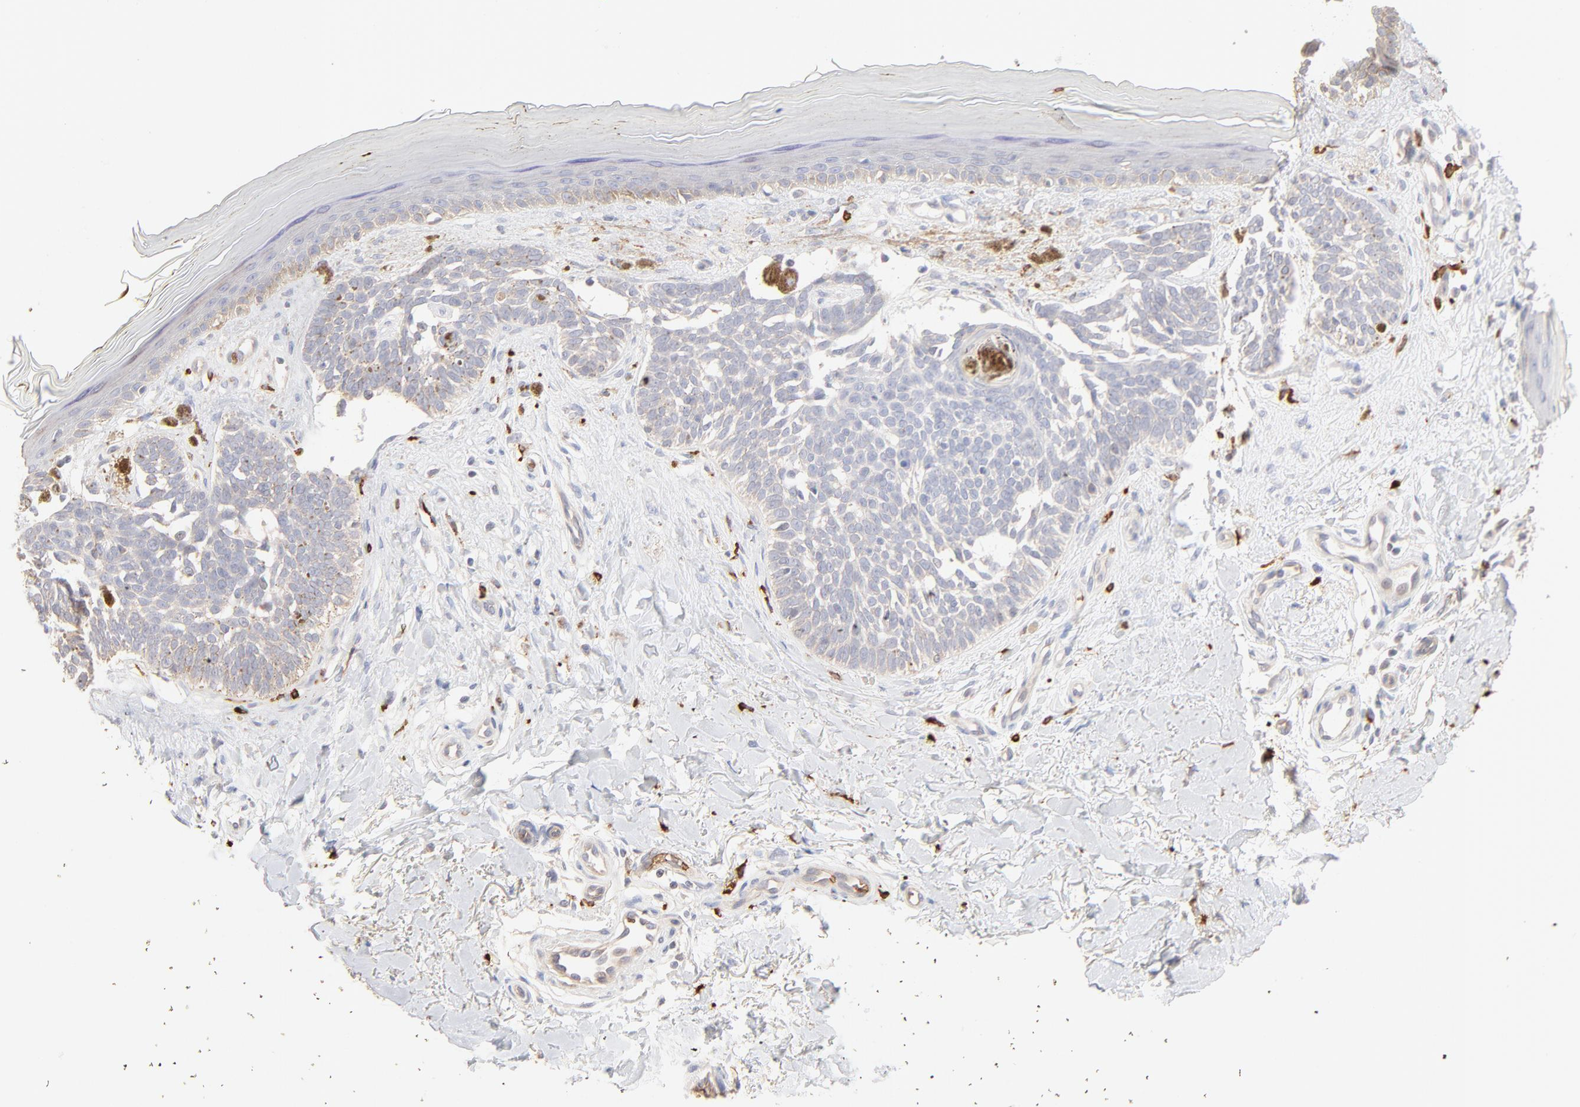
{"staining": {"intensity": "negative", "quantity": "none", "location": "none"}, "tissue": "skin cancer", "cell_type": "Tumor cells", "image_type": "cancer", "snomed": [{"axis": "morphology", "description": "Normal tissue, NOS"}, {"axis": "morphology", "description": "Basal cell carcinoma"}, {"axis": "topography", "description": "Skin"}], "caption": "The image displays no staining of tumor cells in skin basal cell carcinoma.", "gene": "SPTB", "patient": {"sex": "female", "age": 58}}